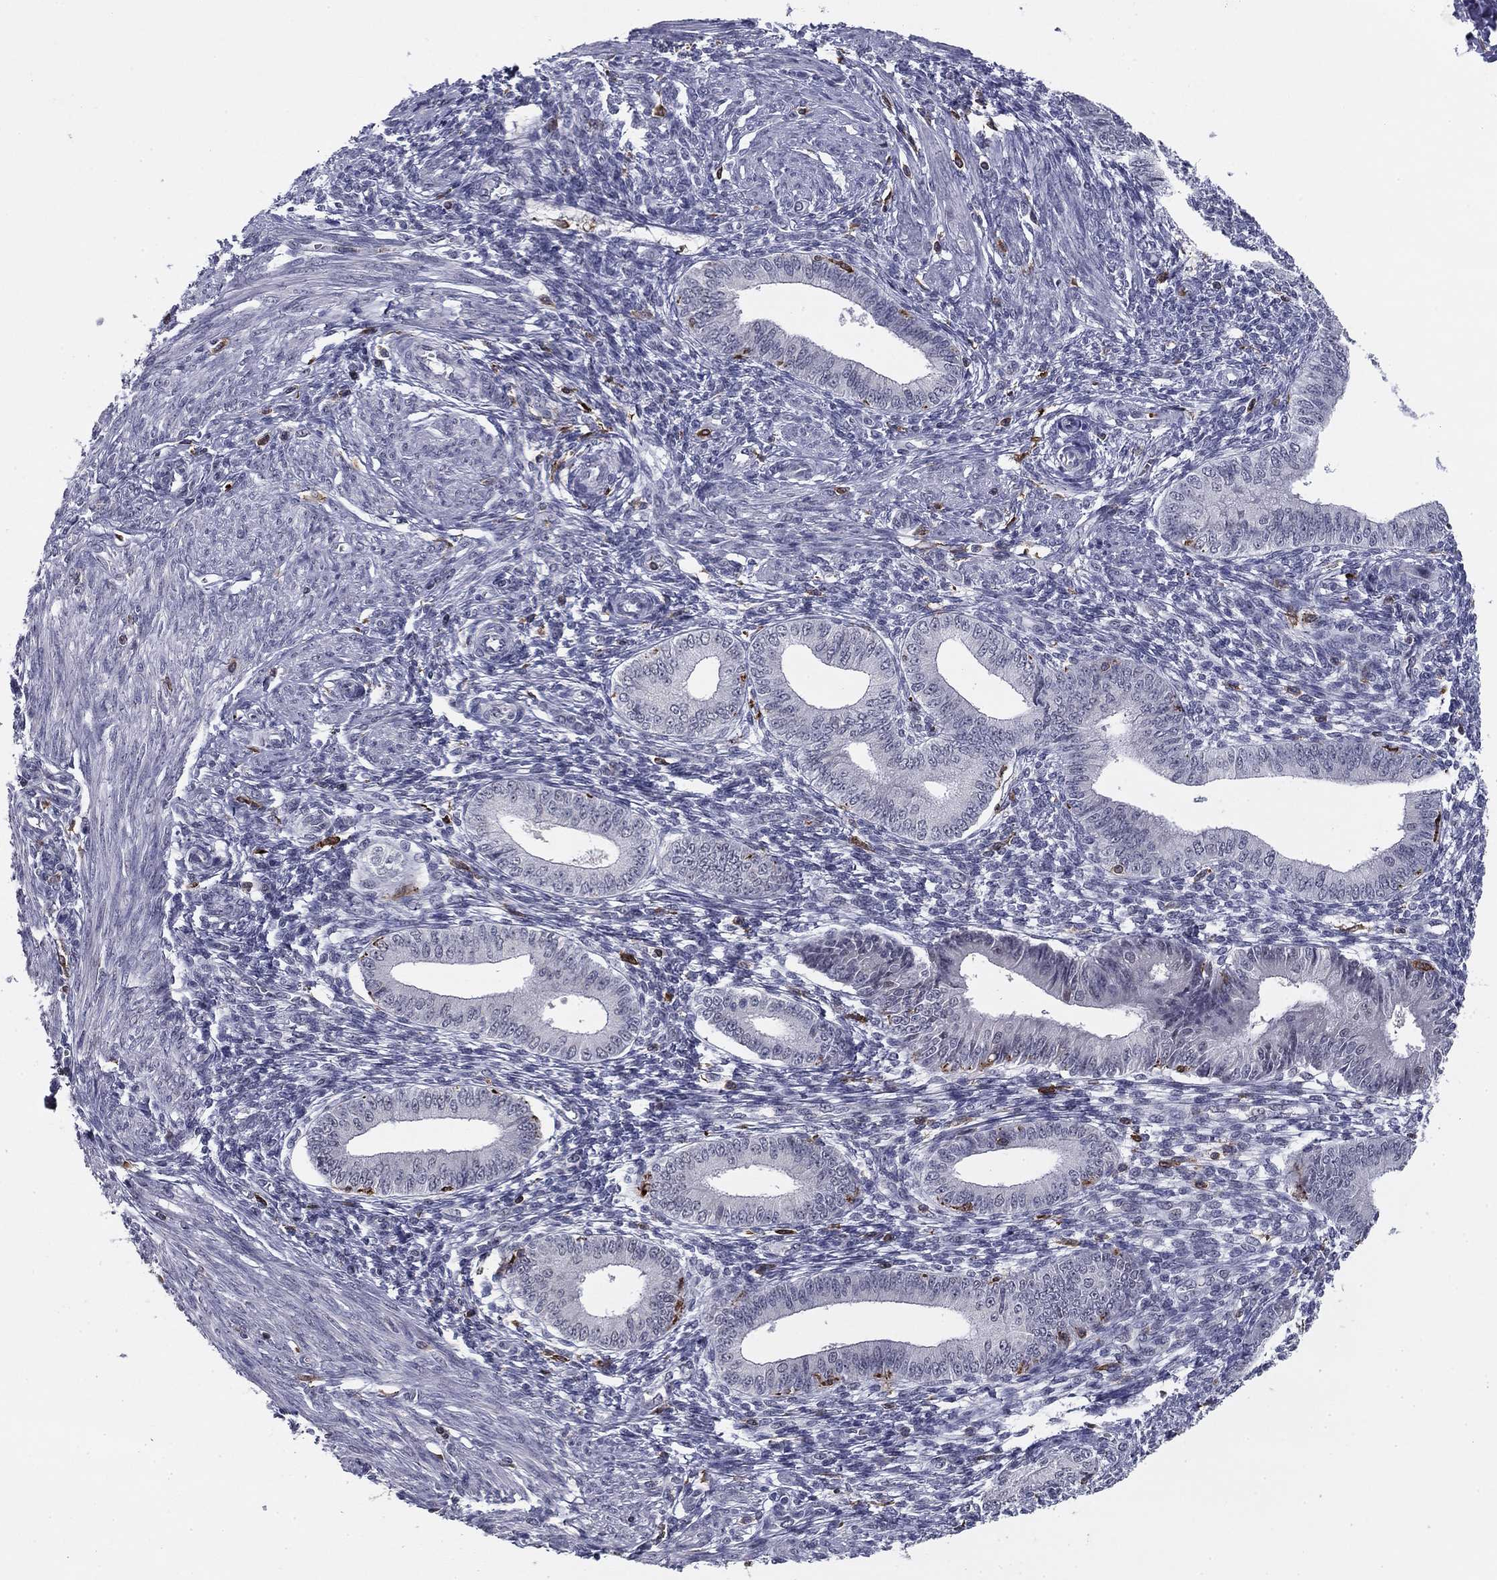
{"staining": {"intensity": "negative", "quantity": "none", "location": "none"}, "tissue": "endometrium", "cell_type": "Cells in endometrial stroma", "image_type": "normal", "snomed": [{"axis": "morphology", "description": "Normal tissue, NOS"}, {"axis": "topography", "description": "Endometrium"}], "caption": "Immunohistochemical staining of benign endometrium exhibits no significant staining in cells in endometrial stroma.", "gene": "PLCB2", "patient": {"sex": "female", "age": 42}}